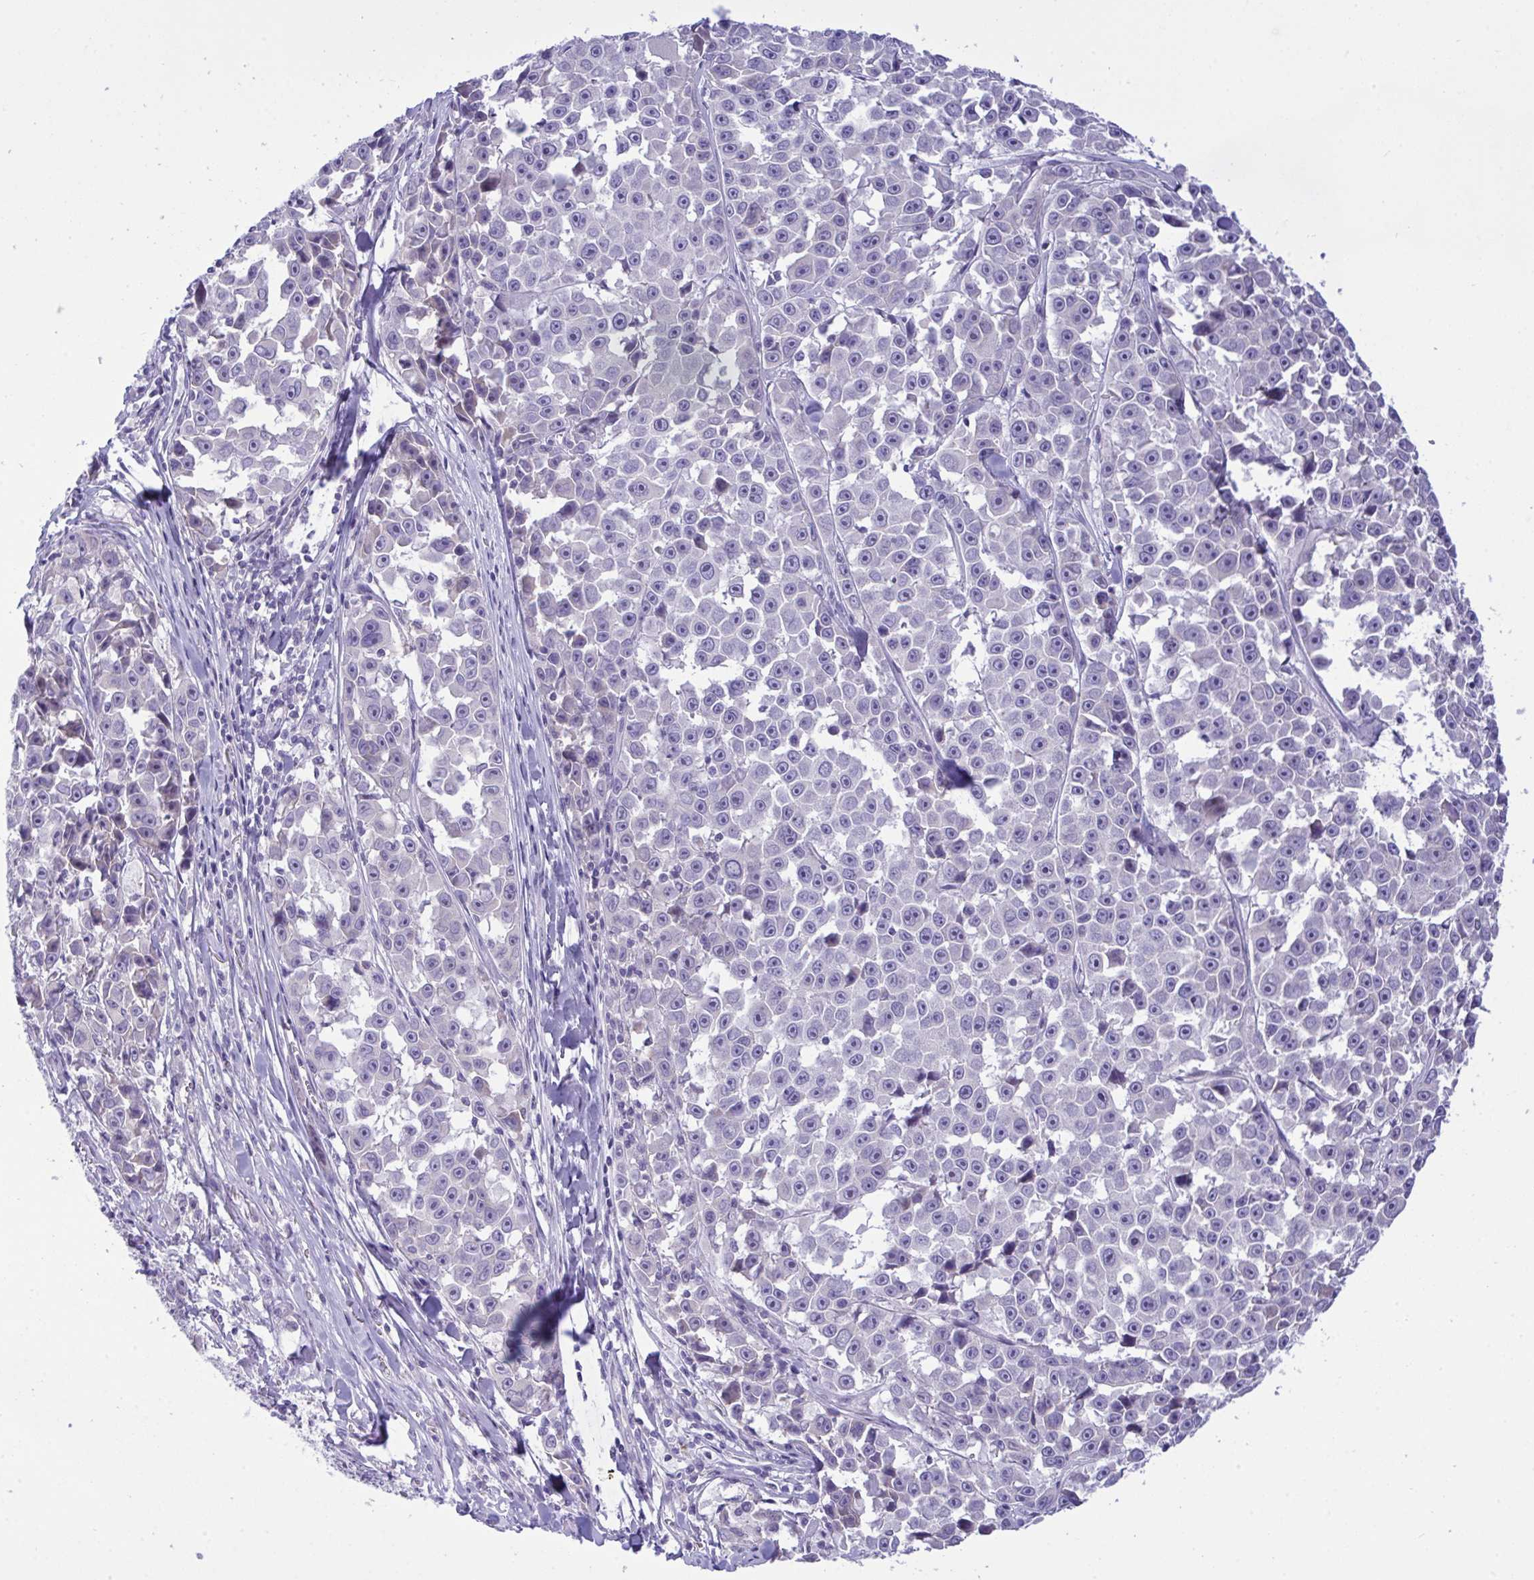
{"staining": {"intensity": "negative", "quantity": "none", "location": "none"}, "tissue": "melanoma", "cell_type": "Tumor cells", "image_type": "cancer", "snomed": [{"axis": "morphology", "description": "Malignant melanoma, NOS"}, {"axis": "topography", "description": "Skin"}], "caption": "IHC of human melanoma shows no positivity in tumor cells.", "gene": "WDR97", "patient": {"sex": "female", "age": 66}}